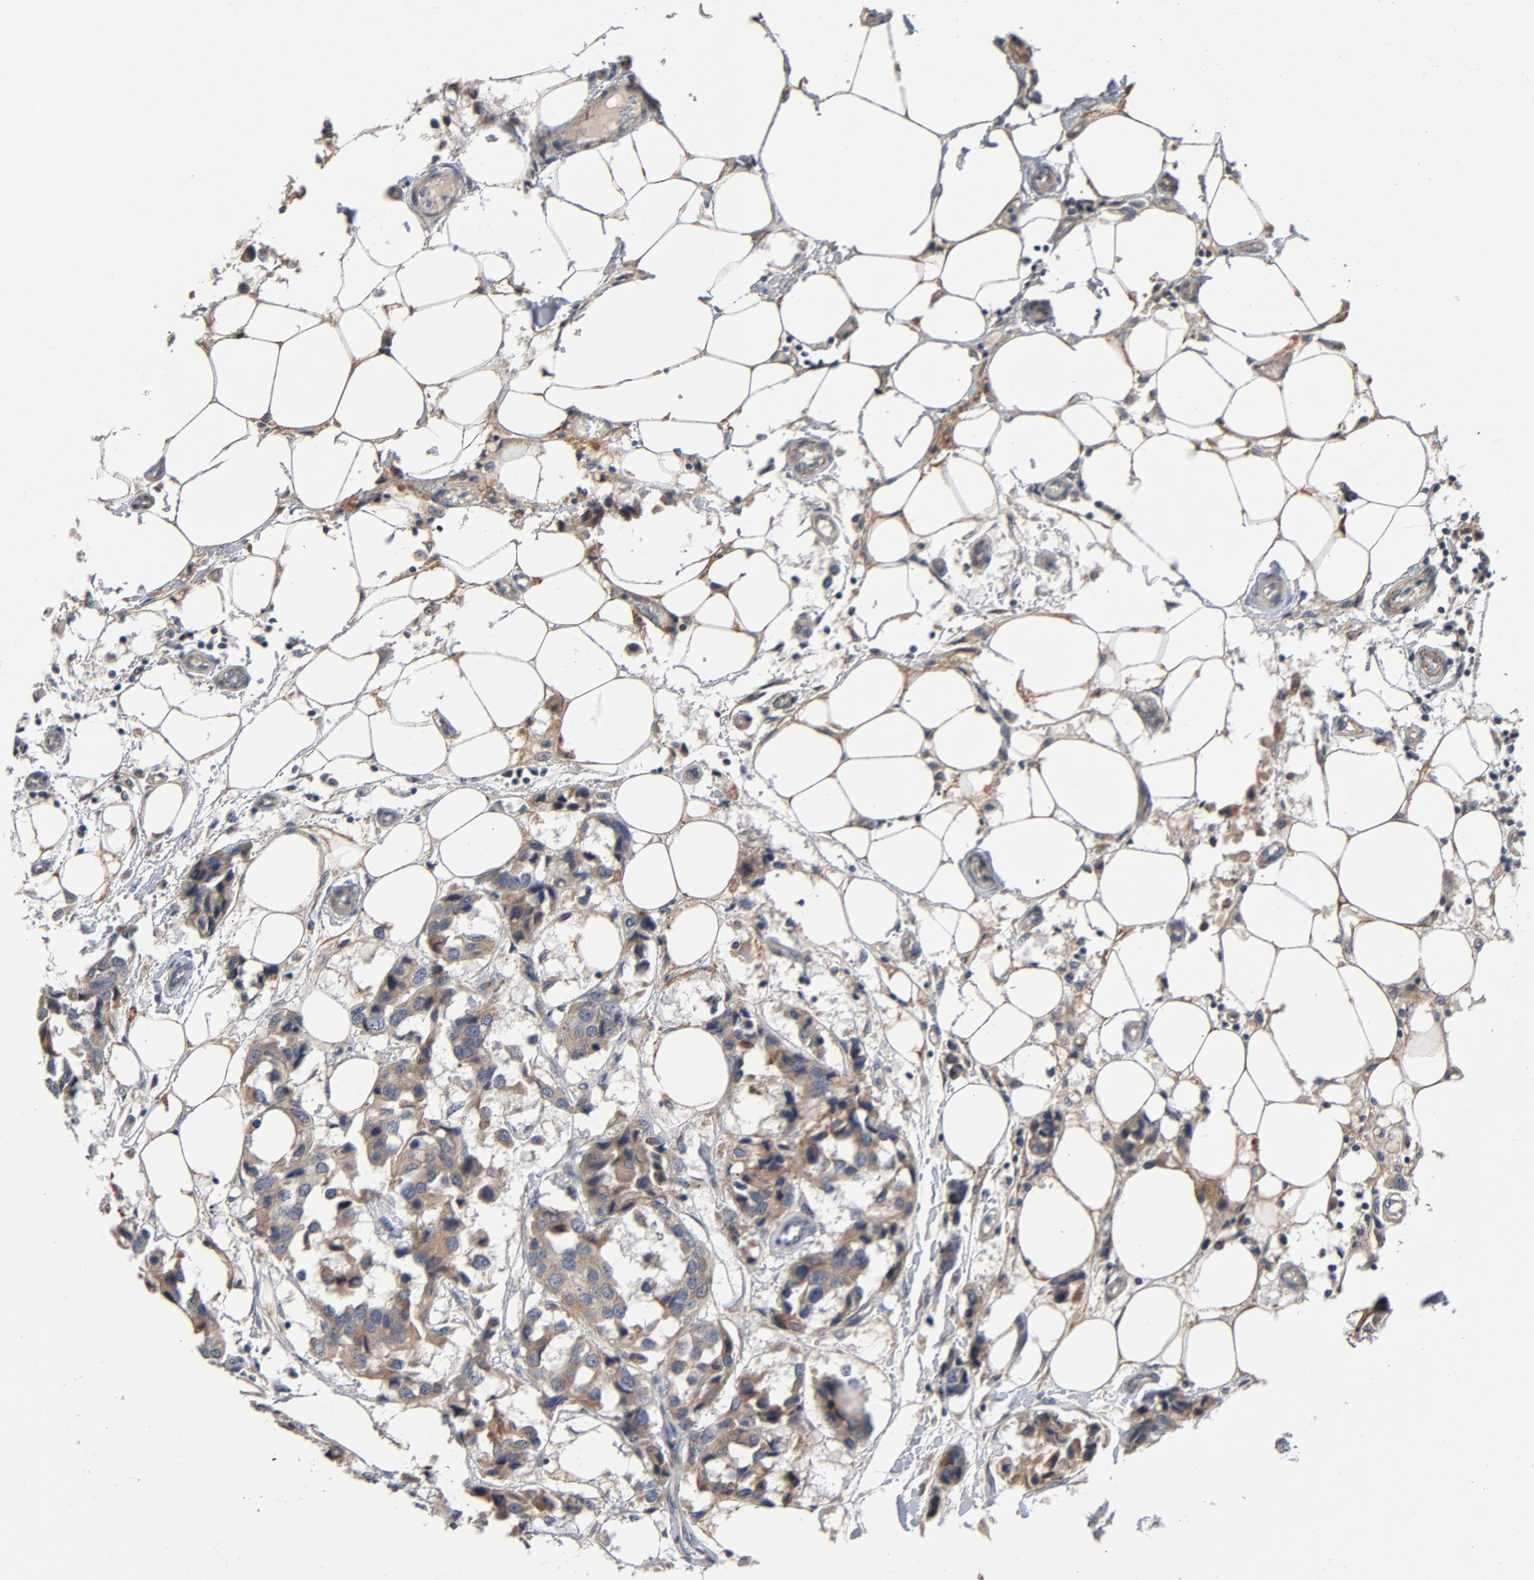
{"staining": {"intensity": "moderate", "quantity": ">75%", "location": "cytoplasmic/membranous"}, "tissue": "breast cancer", "cell_type": "Tumor cells", "image_type": "cancer", "snomed": [{"axis": "morphology", "description": "Duct carcinoma"}, {"axis": "topography", "description": "Breast"}], "caption": "Protein expression analysis of invasive ductal carcinoma (breast) exhibits moderate cytoplasmic/membranous positivity in about >75% of tumor cells.", "gene": "CCDC134", "patient": {"sex": "female", "age": 80}}